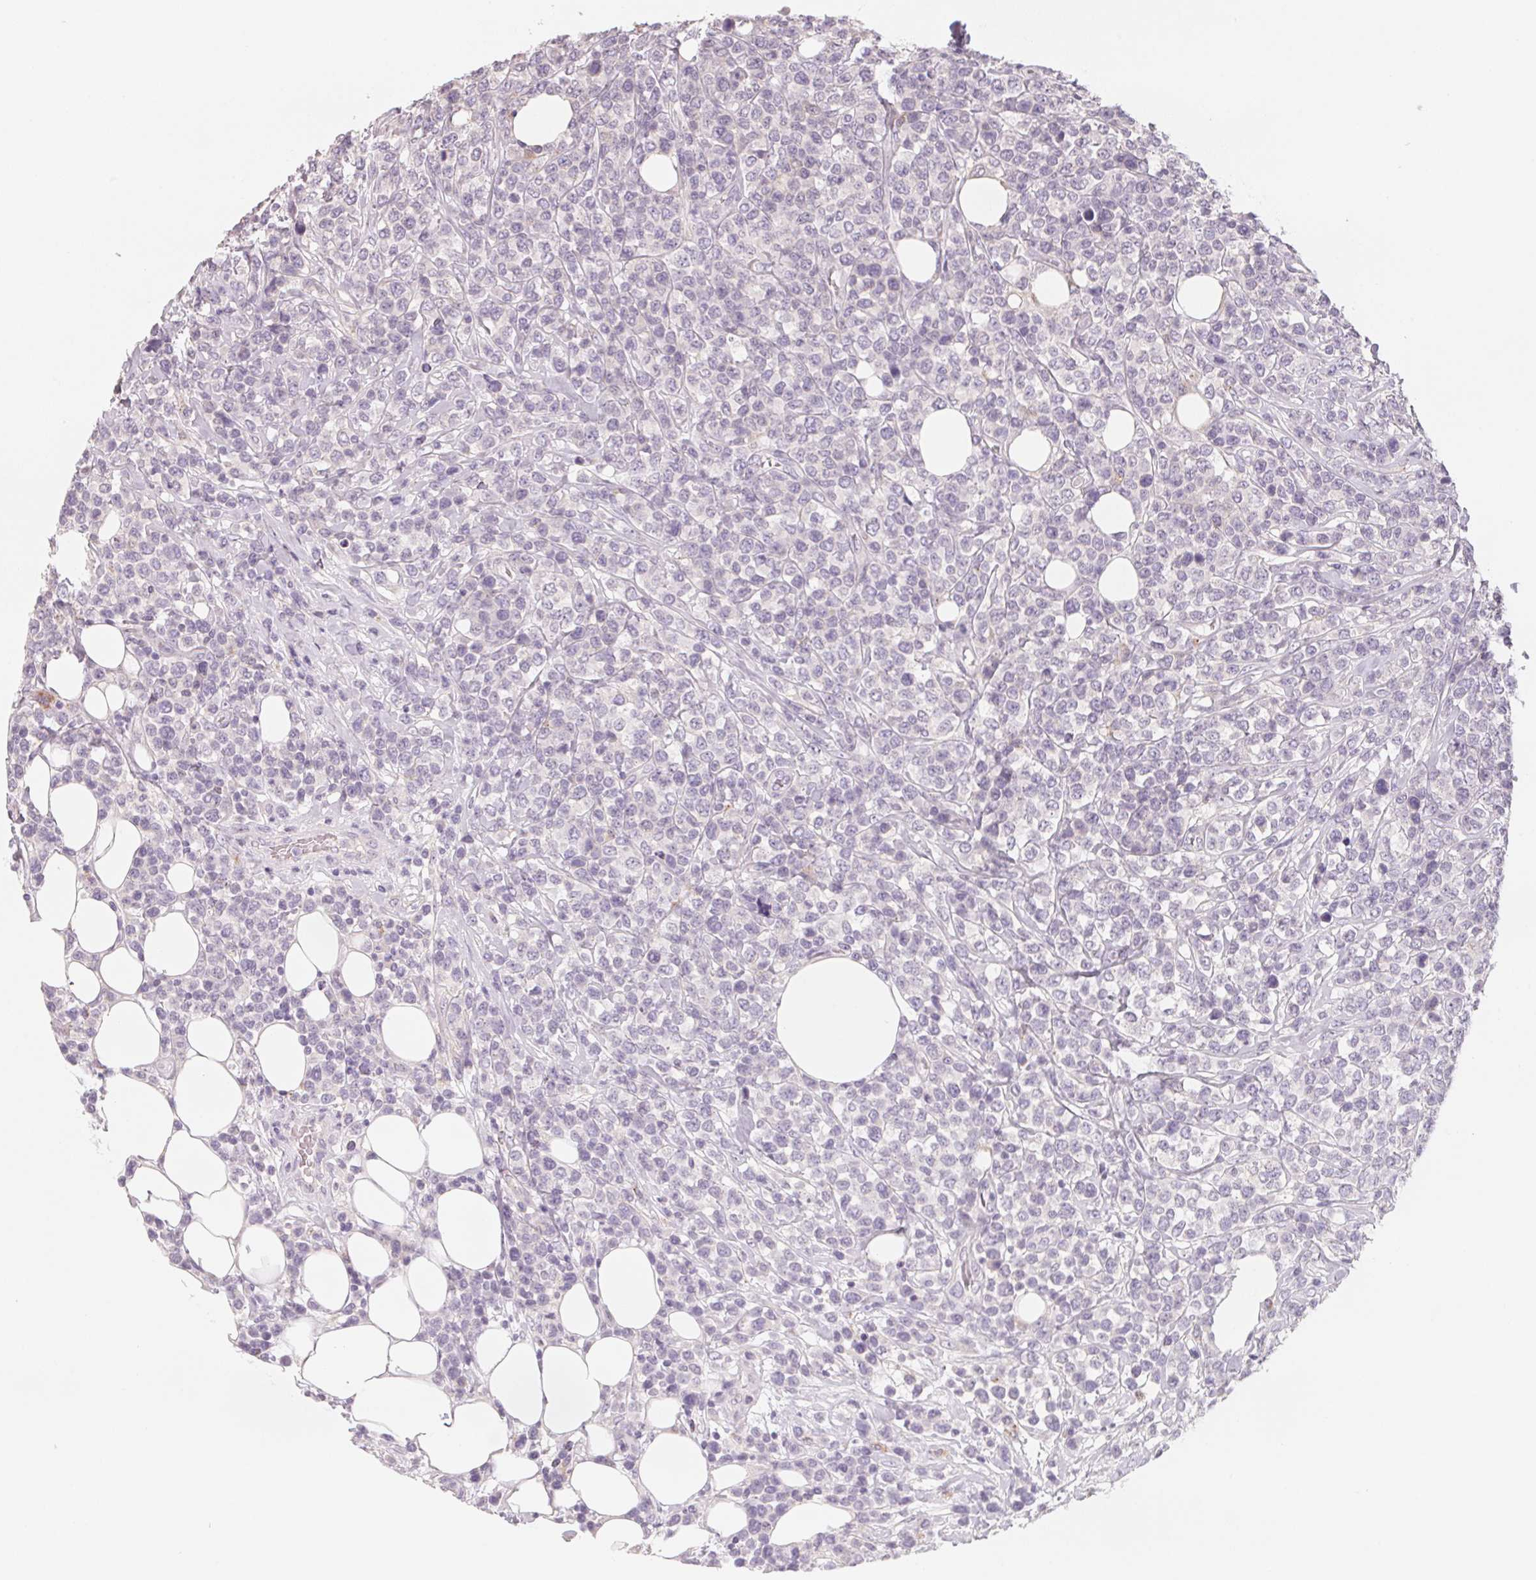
{"staining": {"intensity": "negative", "quantity": "none", "location": "none"}, "tissue": "lymphoma", "cell_type": "Tumor cells", "image_type": "cancer", "snomed": [{"axis": "morphology", "description": "Malignant lymphoma, non-Hodgkin's type, High grade"}, {"axis": "topography", "description": "Soft tissue"}], "caption": "Tumor cells show no significant expression in lymphoma.", "gene": "TREH", "patient": {"sex": "female", "age": 56}}